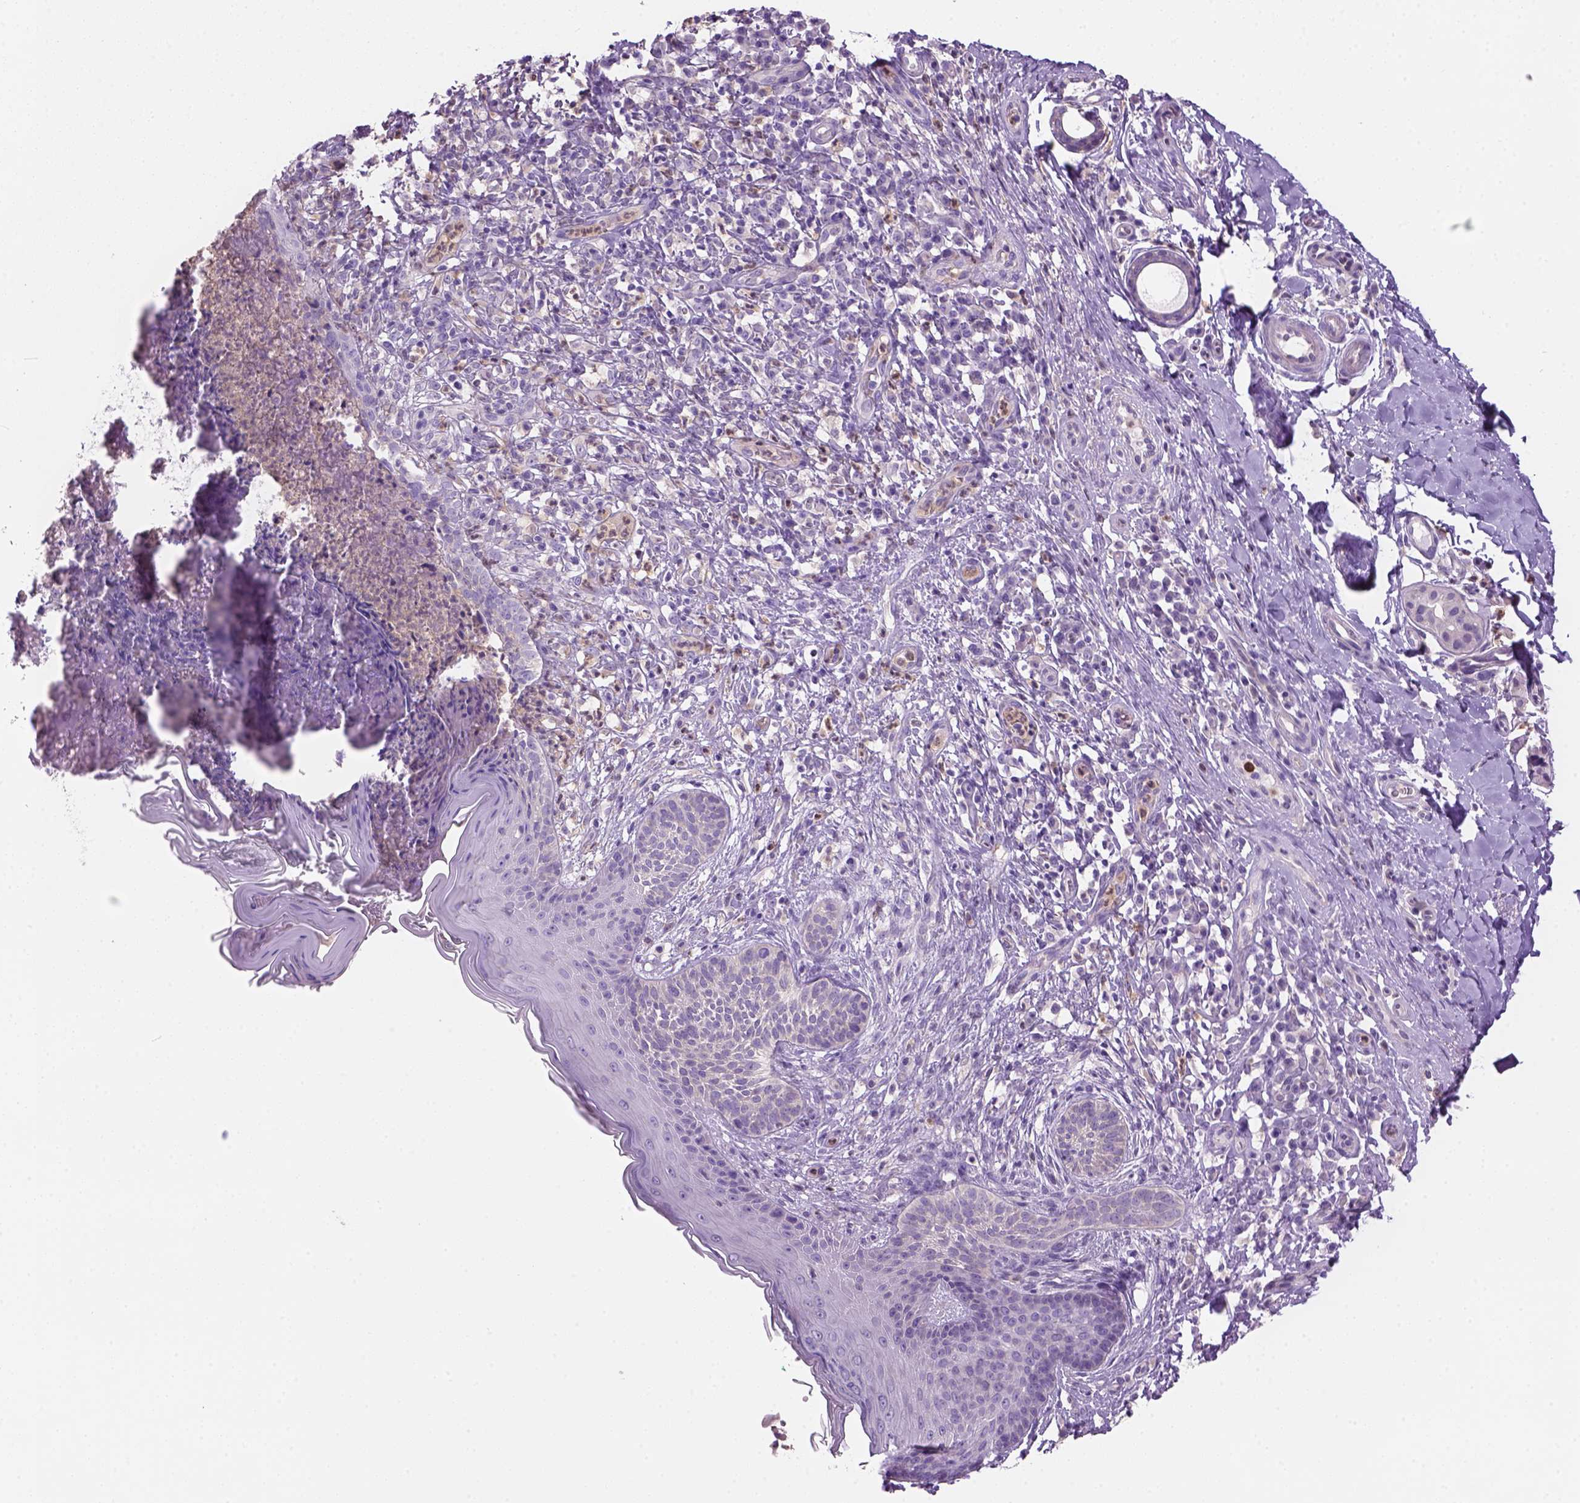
{"staining": {"intensity": "negative", "quantity": "none", "location": "none"}, "tissue": "skin cancer", "cell_type": "Tumor cells", "image_type": "cancer", "snomed": [{"axis": "morphology", "description": "Basal cell carcinoma"}, {"axis": "topography", "description": "Skin"}], "caption": "Immunohistochemistry image of basal cell carcinoma (skin) stained for a protein (brown), which exhibits no expression in tumor cells.", "gene": "CD84", "patient": {"sex": "male", "age": 89}}